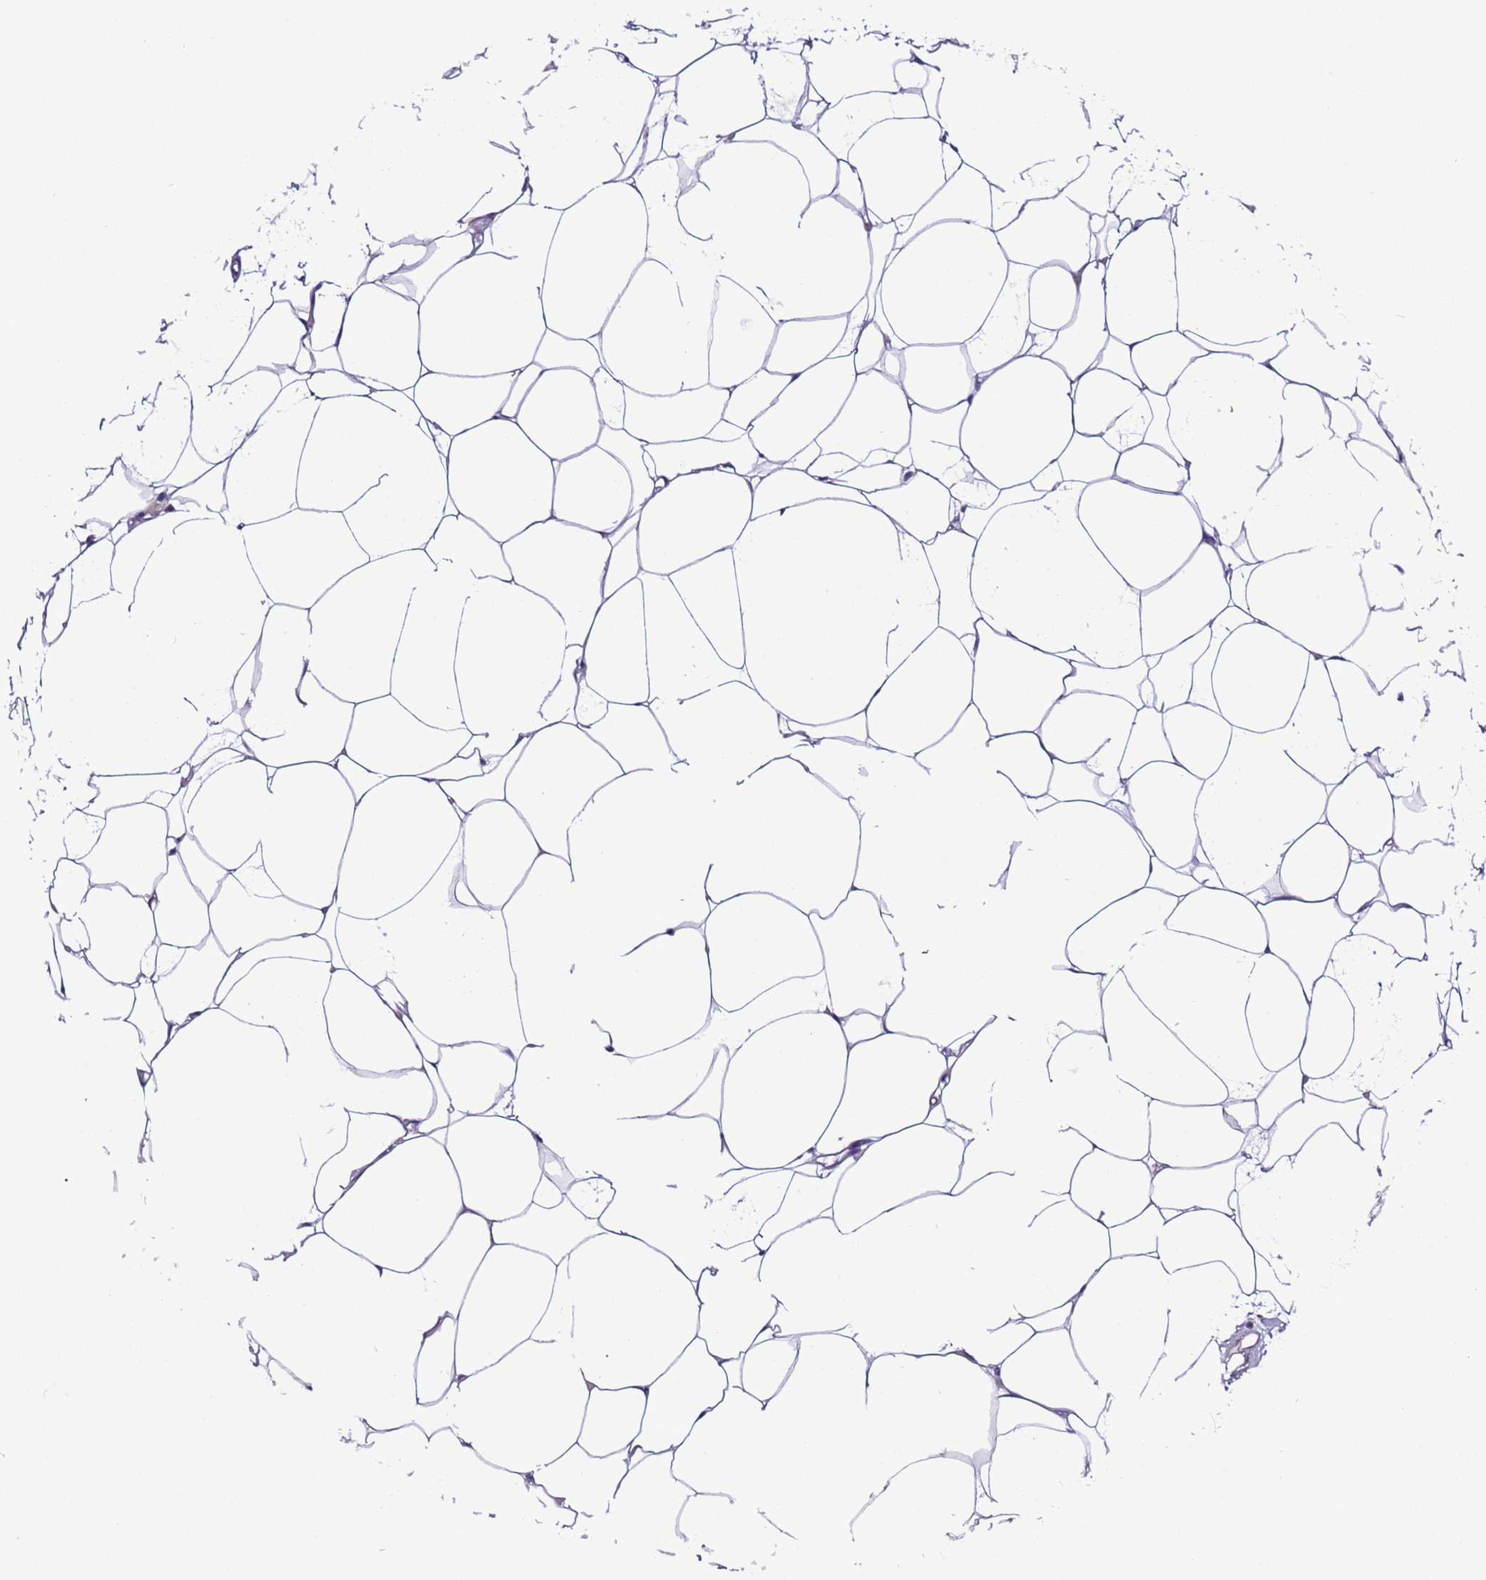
{"staining": {"intensity": "negative", "quantity": "none", "location": "none"}, "tissue": "adipose tissue", "cell_type": "Adipocytes", "image_type": "normal", "snomed": [{"axis": "morphology", "description": "Normal tissue, NOS"}, {"axis": "topography", "description": "Breast"}], "caption": "This is an immunohistochemistry histopathology image of normal adipose tissue. There is no positivity in adipocytes.", "gene": "UEVLD", "patient": {"sex": "female", "age": 23}}